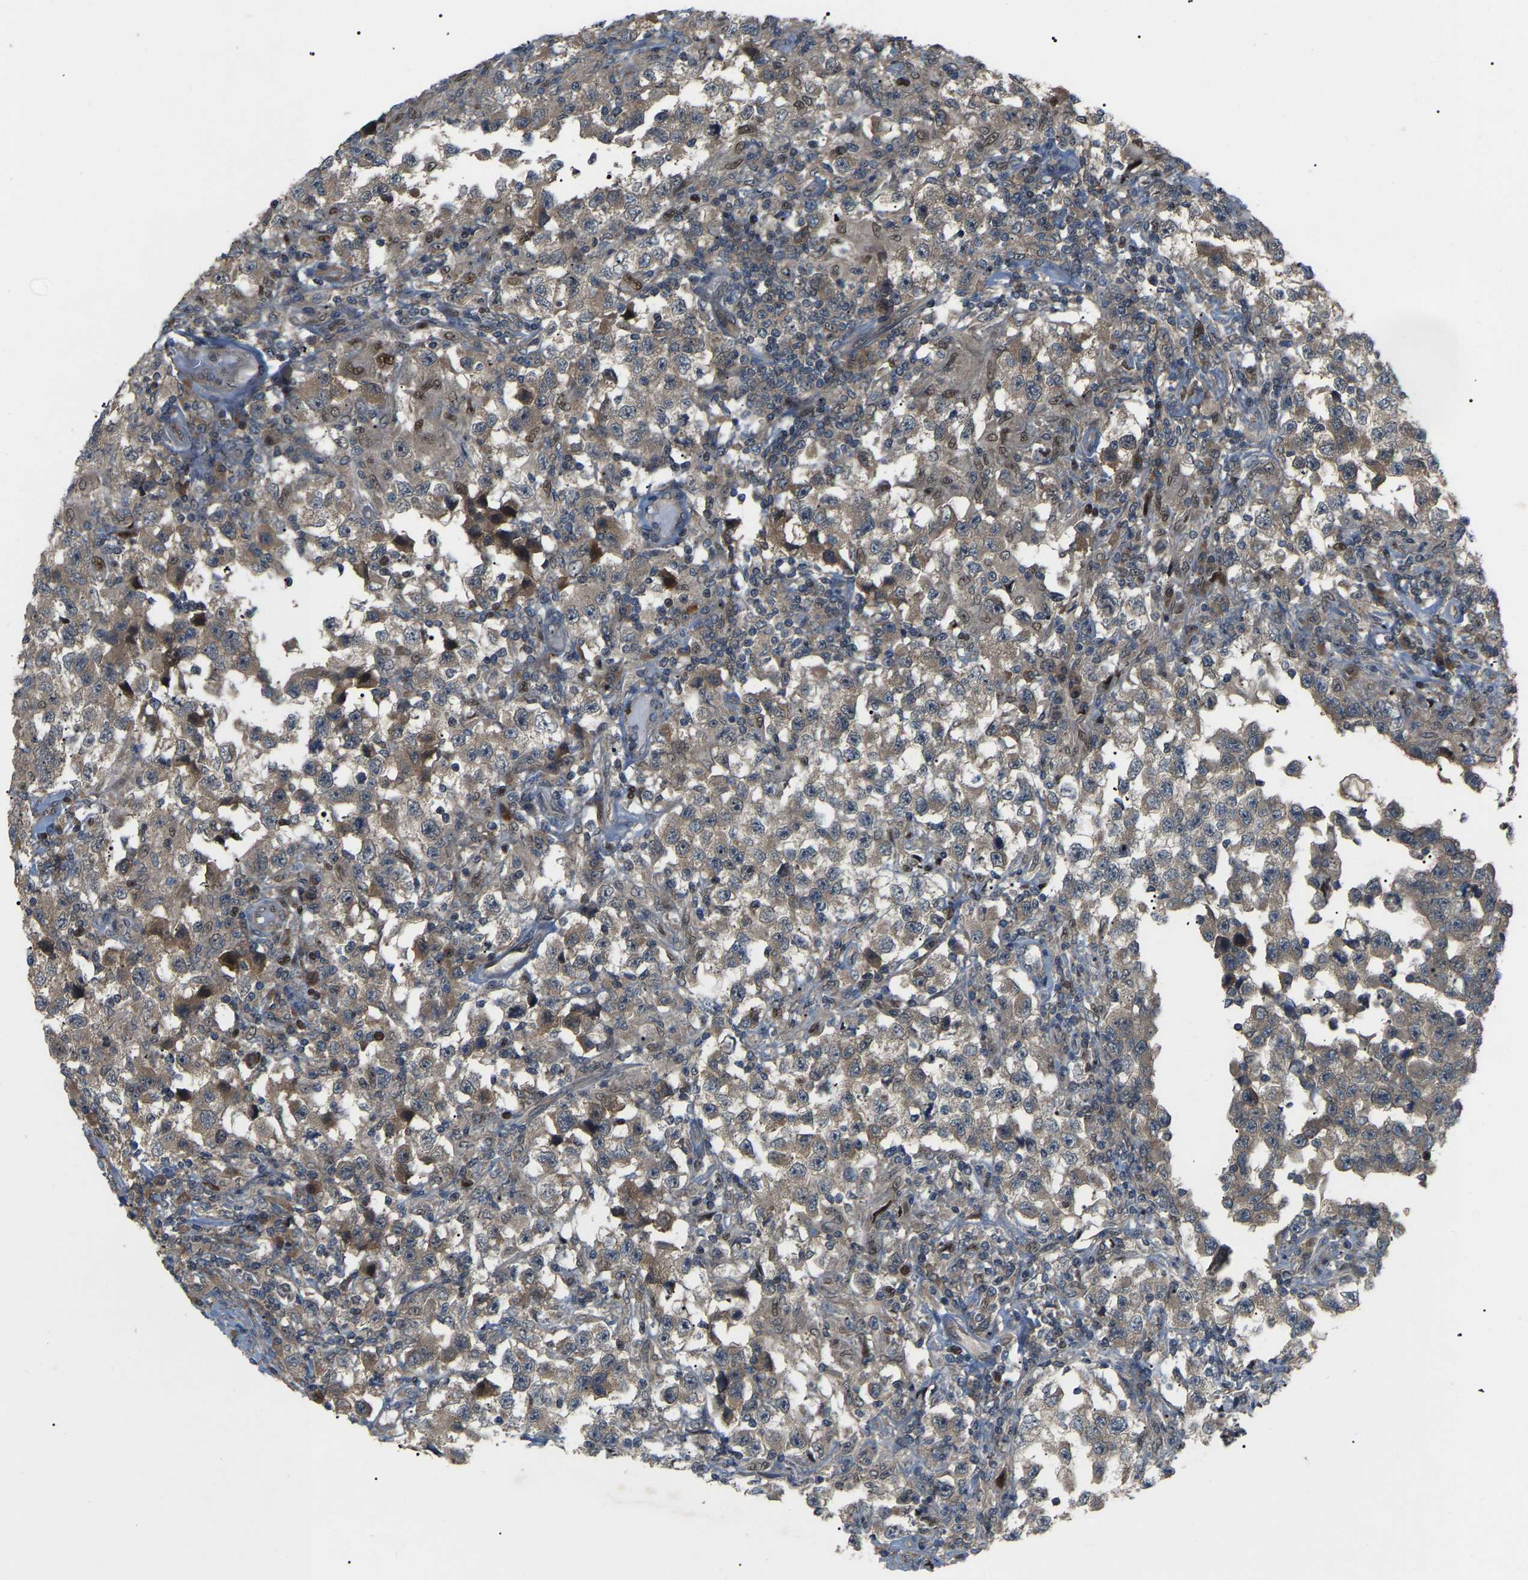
{"staining": {"intensity": "weak", "quantity": ">75%", "location": "cytoplasmic/membranous"}, "tissue": "testis cancer", "cell_type": "Tumor cells", "image_type": "cancer", "snomed": [{"axis": "morphology", "description": "Carcinoma, Embryonal, NOS"}, {"axis": "topography", "description": "Testis"}], "caption": "A histopathology image of testis cancer (embryonal carcinoma) stained for a protein demonstrates weak cytoplasmic/membranous brown staining in tumor cells.", "gene": "CROT", "patient": {"sex": "male", "age": 21}}